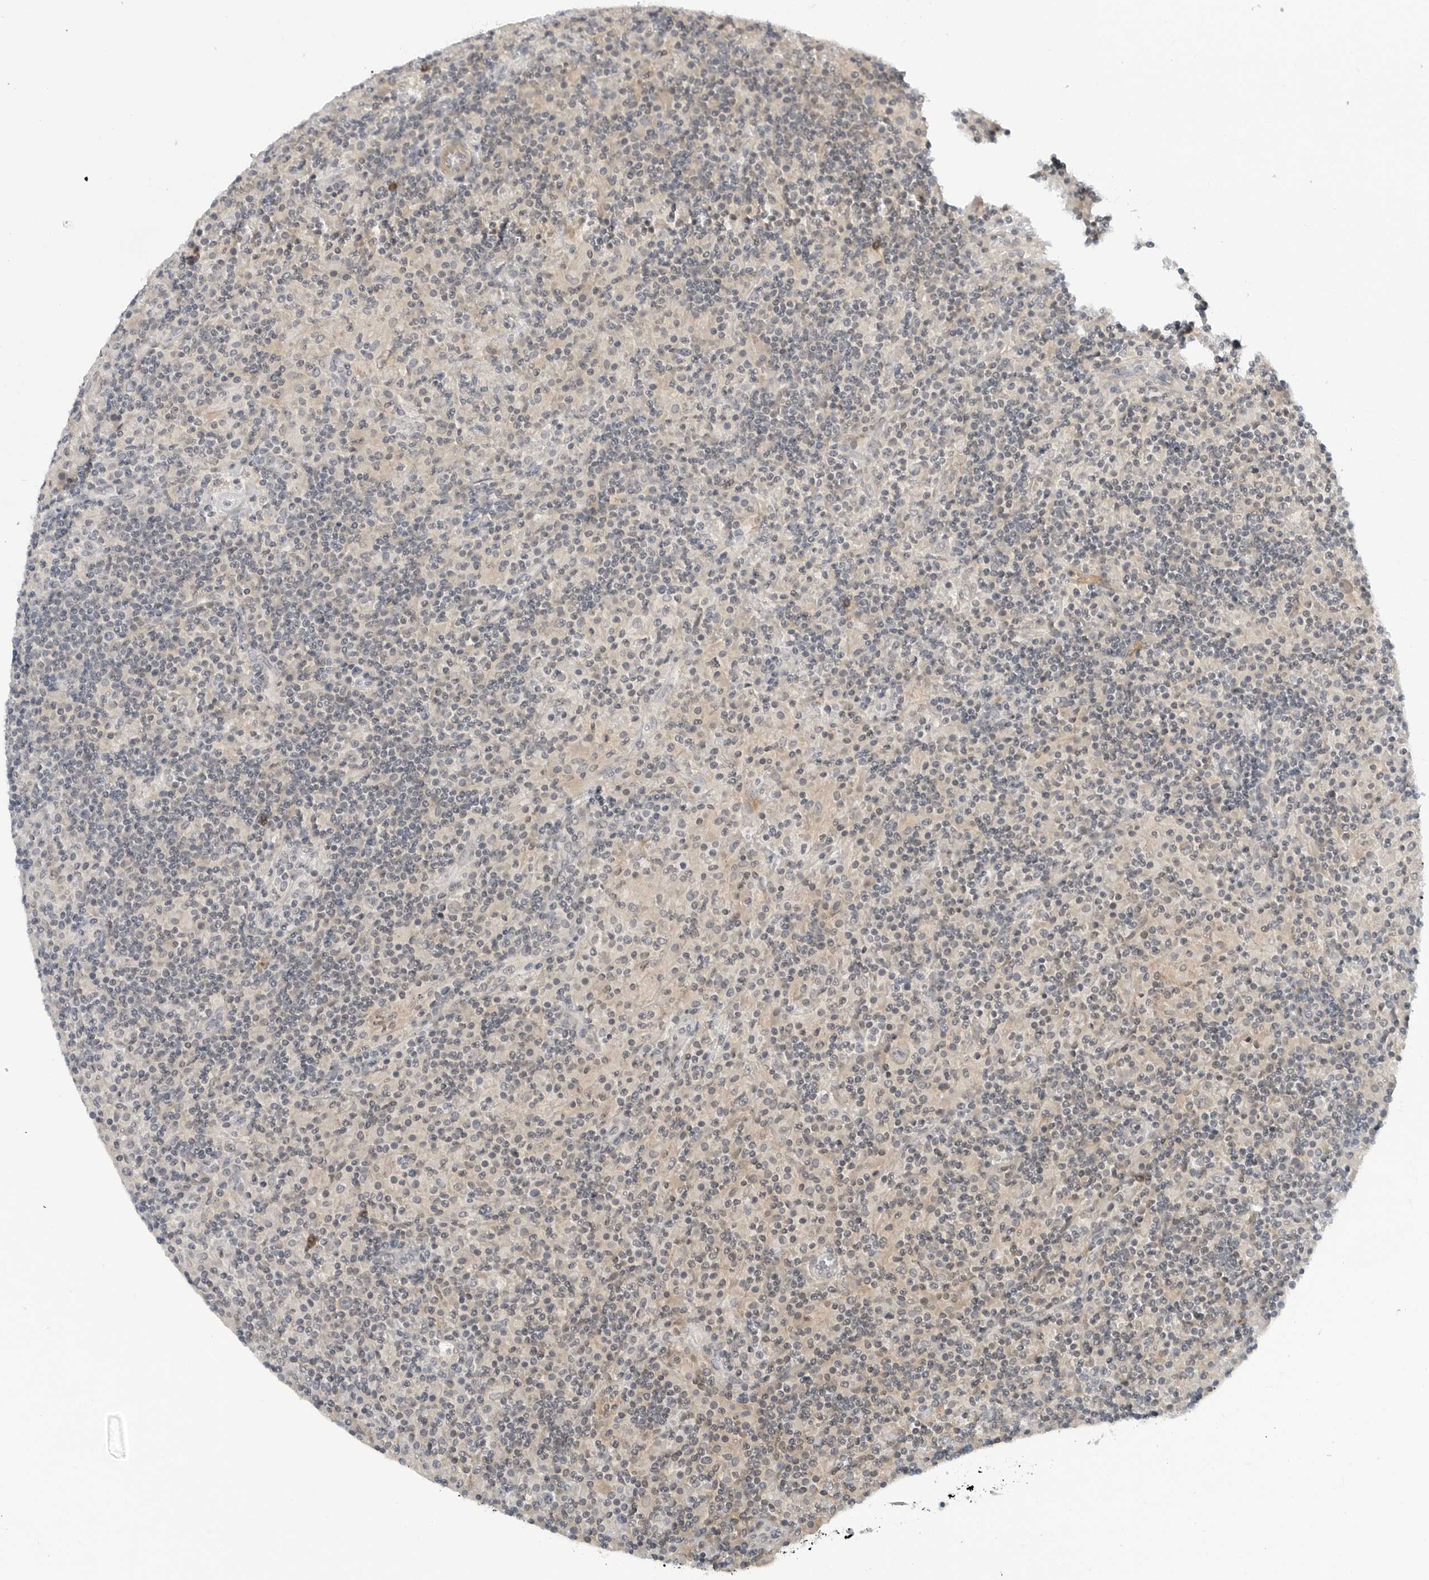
{"staining": {"intensity": "negative", "quantity": "none", "location": "none"}, "tissue": "lymphoma", "cell_type": "Tumor cells", "image_type": "cancer", "snomed": [{"axis": "morphology", "description": "Hodgkin's disease, NOS"}, {"axis": "topography", "description": "Lymph node"}], "caption": "DAB immunohistochemical staining of Hodgkin's disease displays no significant positivity in tumor cells. (DAB (3,3'-diaminobenzidine) IHC visualized using brightfield microscopy, high magnification).", "gene": "STXBP3", "patient": {"sex": "male", "age": 70}}